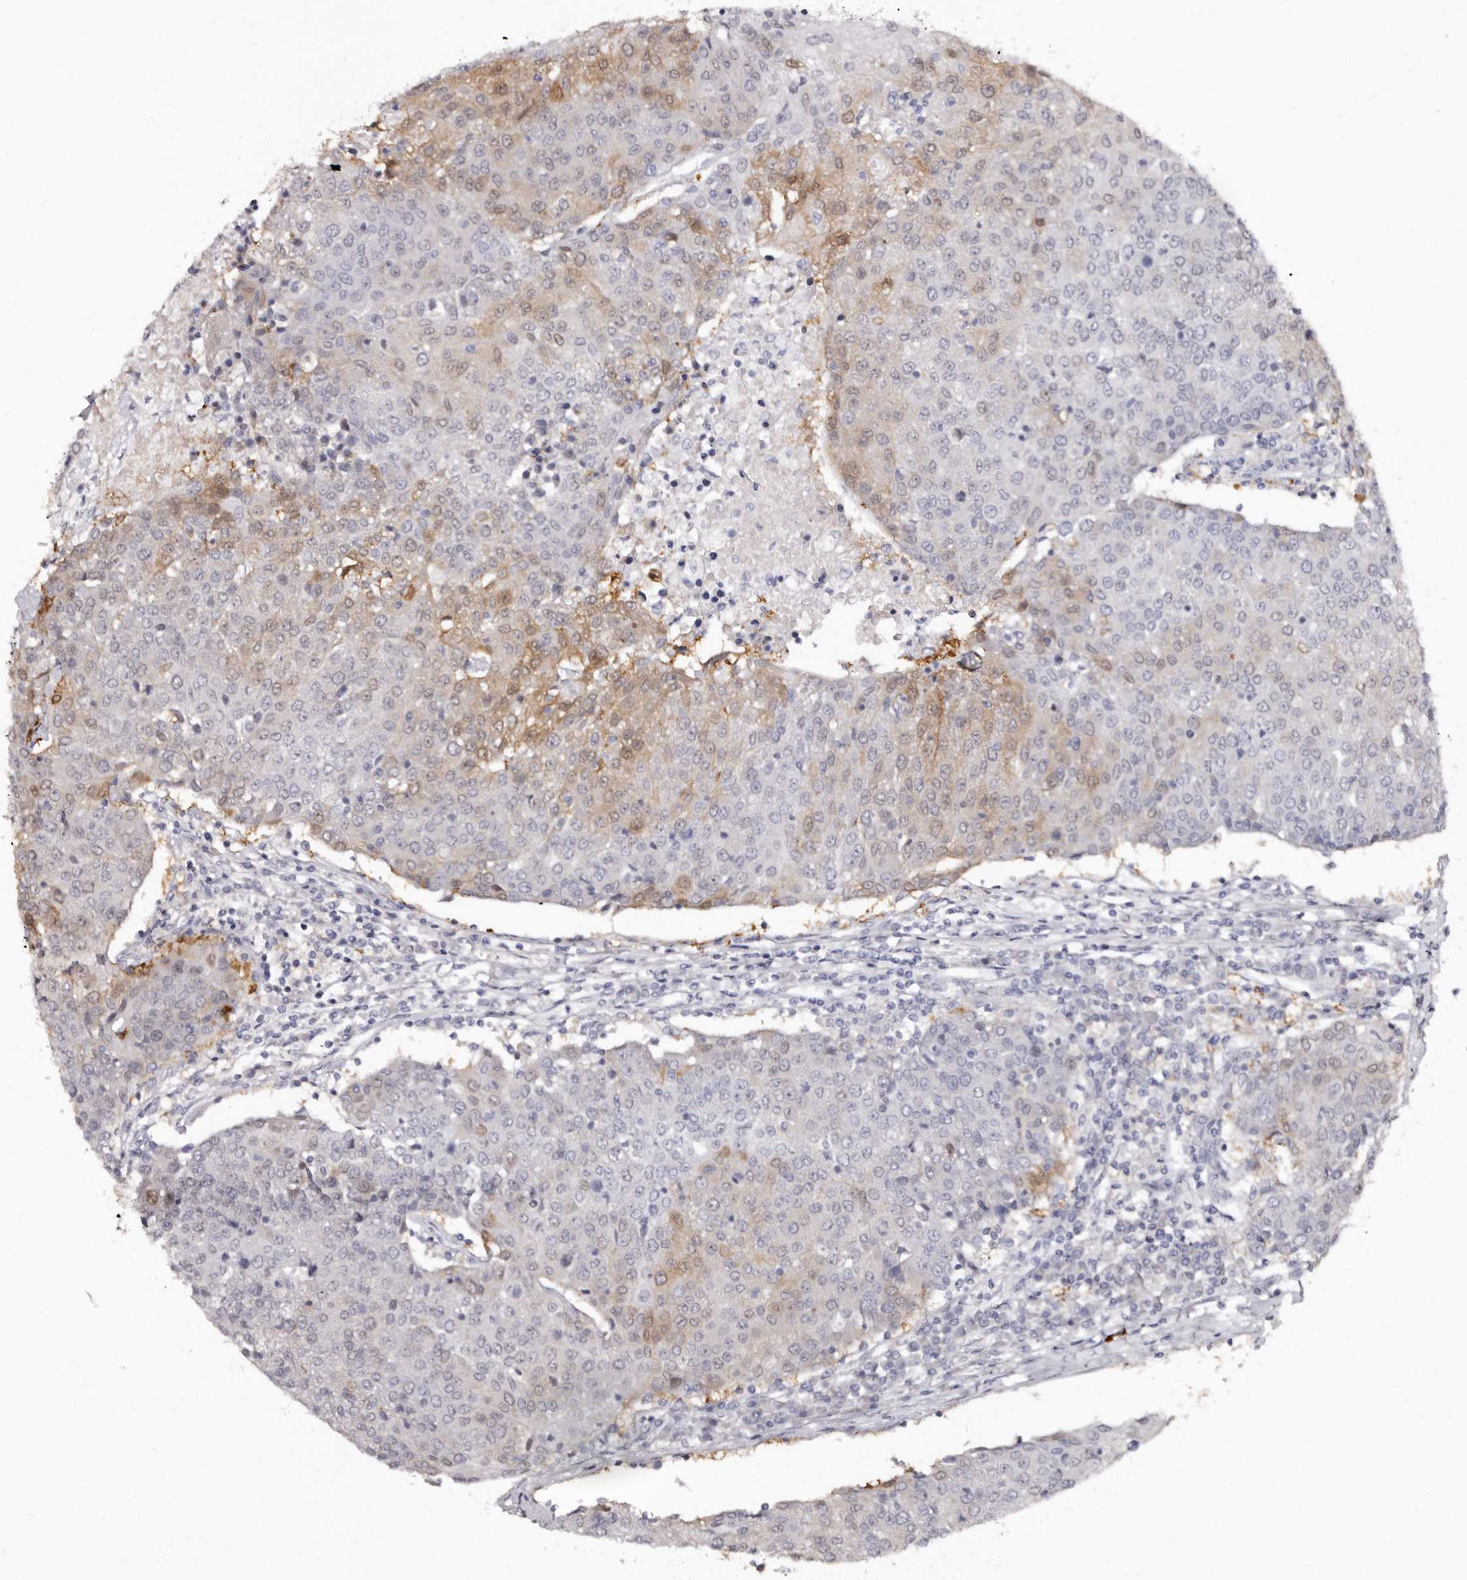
{"staining": {"intensity": "moderate", "quantity": "25%-75%", "location": "cytoplasmic/membranous"}, "tissue": "urothelial cancer", "cell_type": "Tumor cells", "image_type": "cancer", "snomed": [{"axis": "morphology", "description": "Urothelial carcinoma, High grade"}, {"axis": "topography", "description": "Urinary bladder"}], "caption": "Approximately 25%-75% of tumor cells in human urothelial cancer display moderate cytoplasmic/membranous protein positivity as visualized by brown immunohistochemical staining.", "gene": "PHF20L1", "patient": {"sex": "female", "age": 85}}